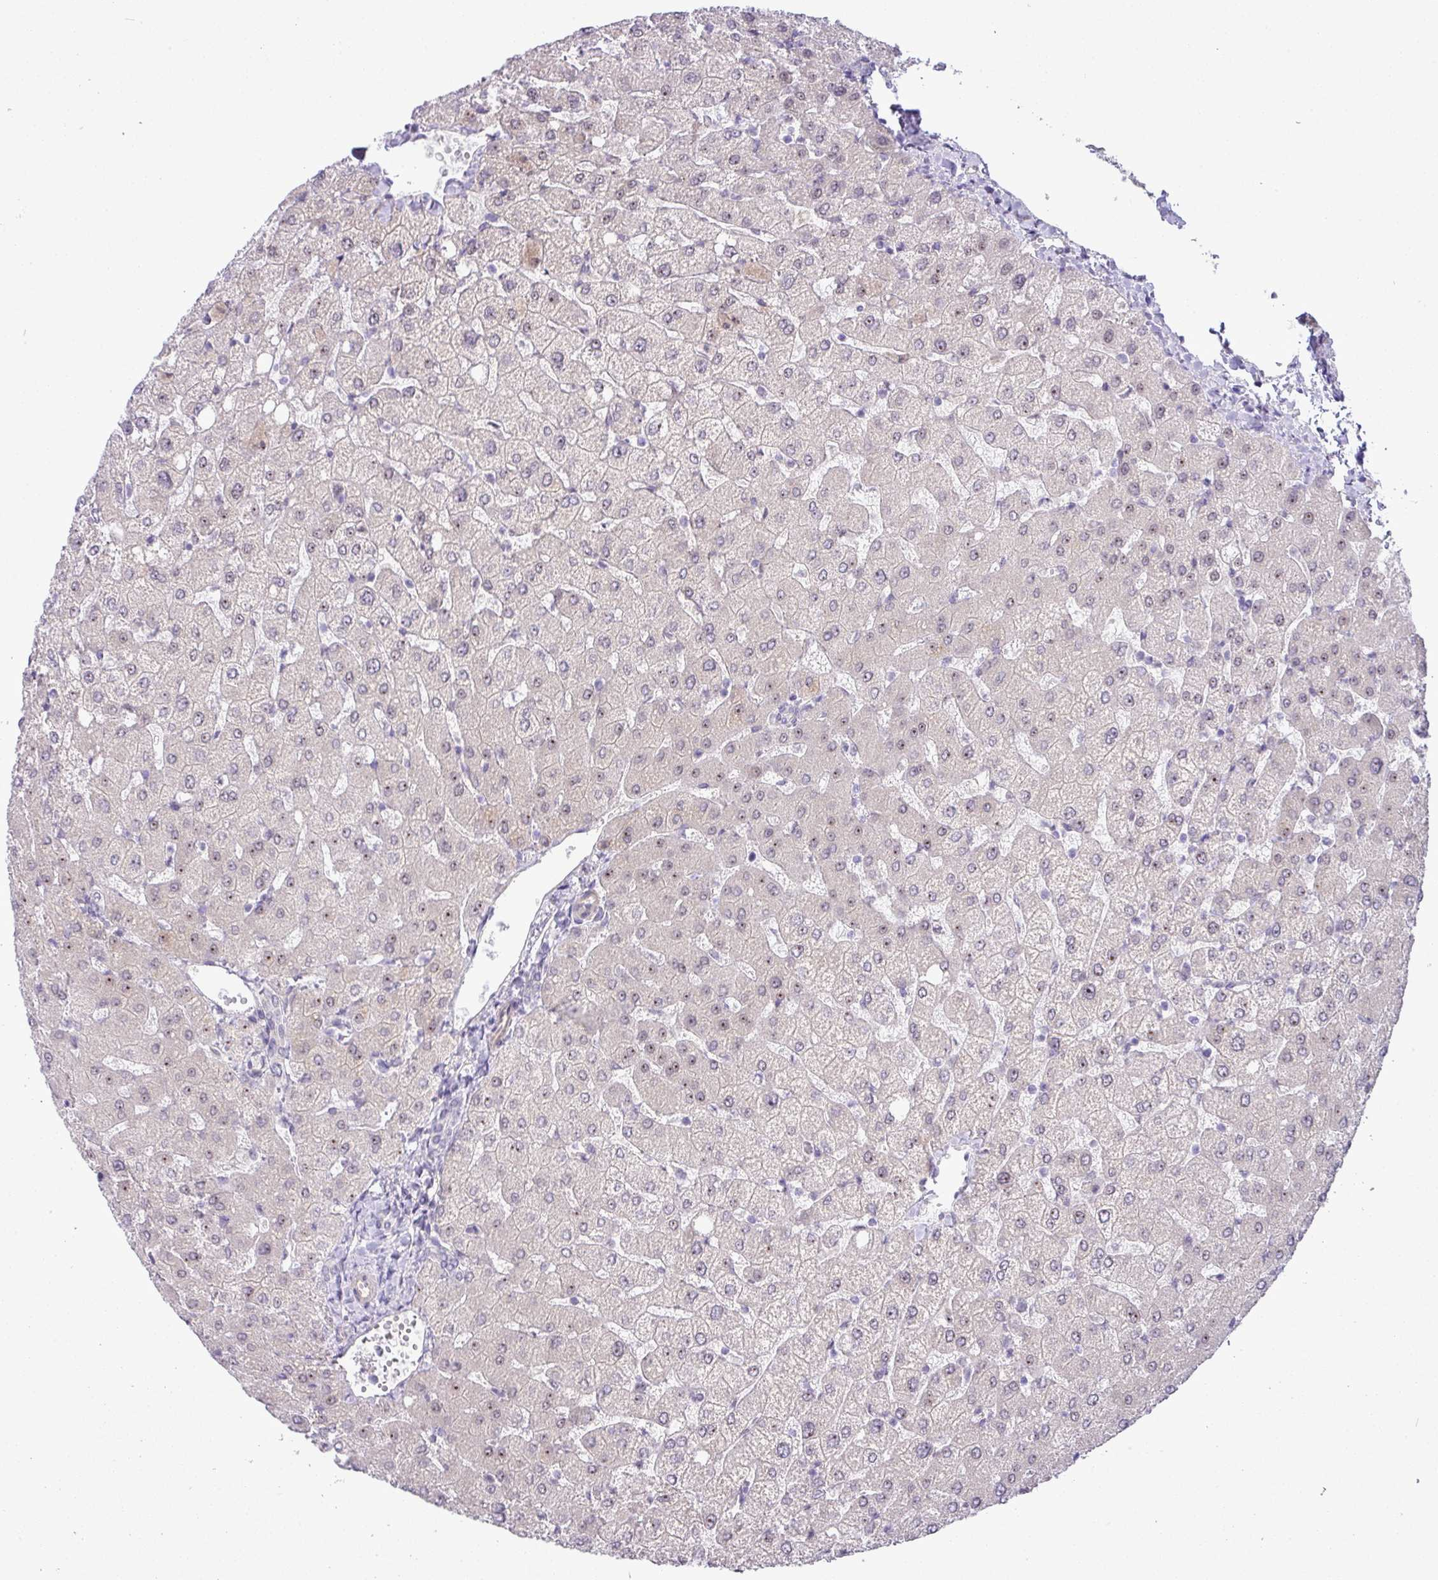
{"staining": {"intensity": "negative", "quantity": "none", "location": "none"}, "tissue": "liver", "cell_type": "Cholangiocytes", "image_type": "normal", "snomed": [{"axis": "morphology", "description": "Normal tissue, NOS"}, {"axis": "topography", "description": "Liver"}], "caption": "Cholangiocytes show no significant staining in unremarkable liver. The staining was performed using DAB (3,3'-diaminobenzidine) to visualize the protein expression in brown, while the nuclei were stained in blue with hematoxylin (Magnification: 20x).", "gene": "MAK16", "patient": {"sex": "female", "age": 54}}